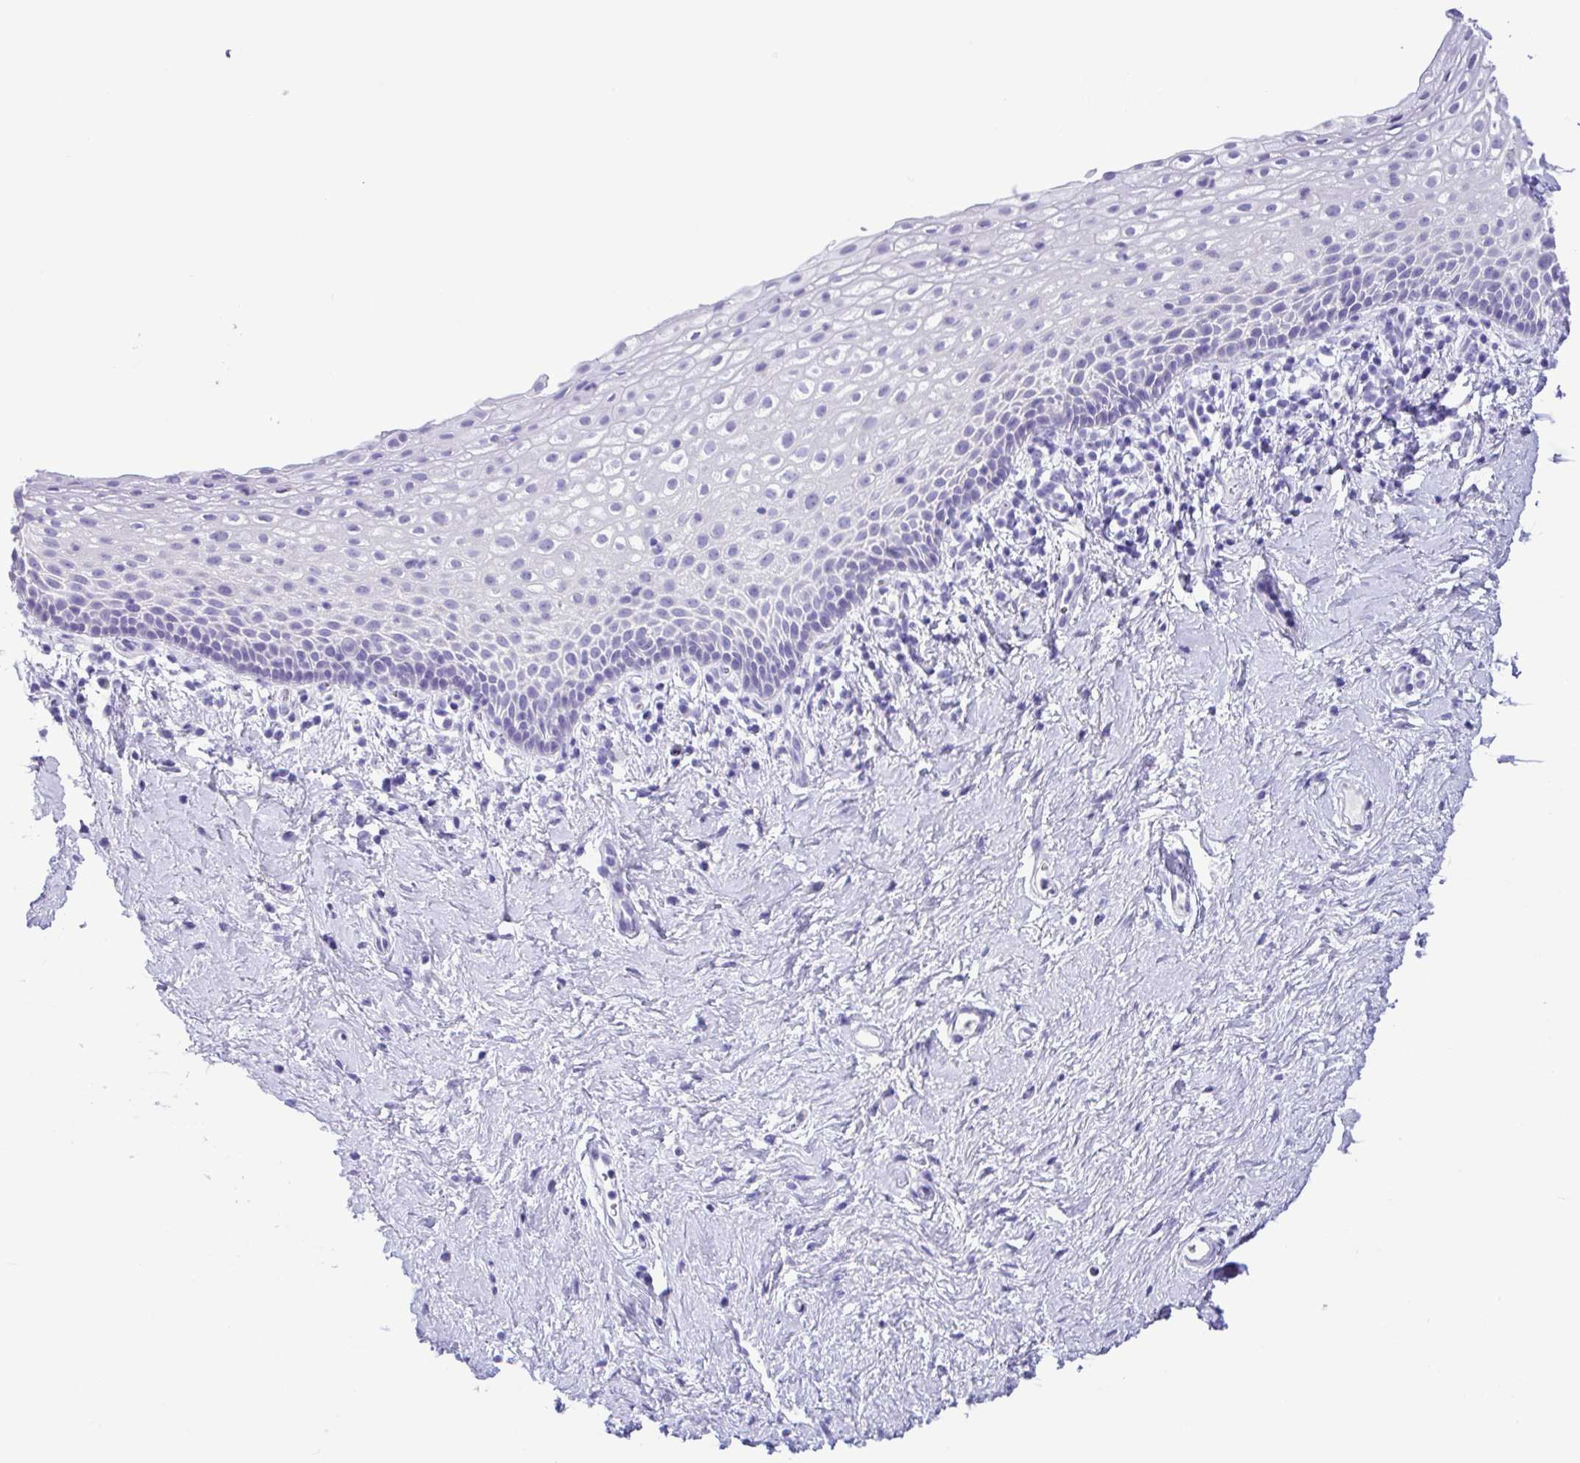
{"staining": {"intensity": "negative", "quantity": "none", "location": "none"}, "tissue": "vagina", "cell_type": "Squamous epithelial cells", "image_type": "normal", "snomed": [{"axis": "morphology", "description": "Normal tissue, NOS"}, {"axis": "topography", "description": "Vagina"}], "caption": "Squamous epithelial cells show no significant protein staining in benign vagina. Nuclei are stained in blue.", "gene": "OVGP1", "patient": {"sex": "female", "age": 61}}